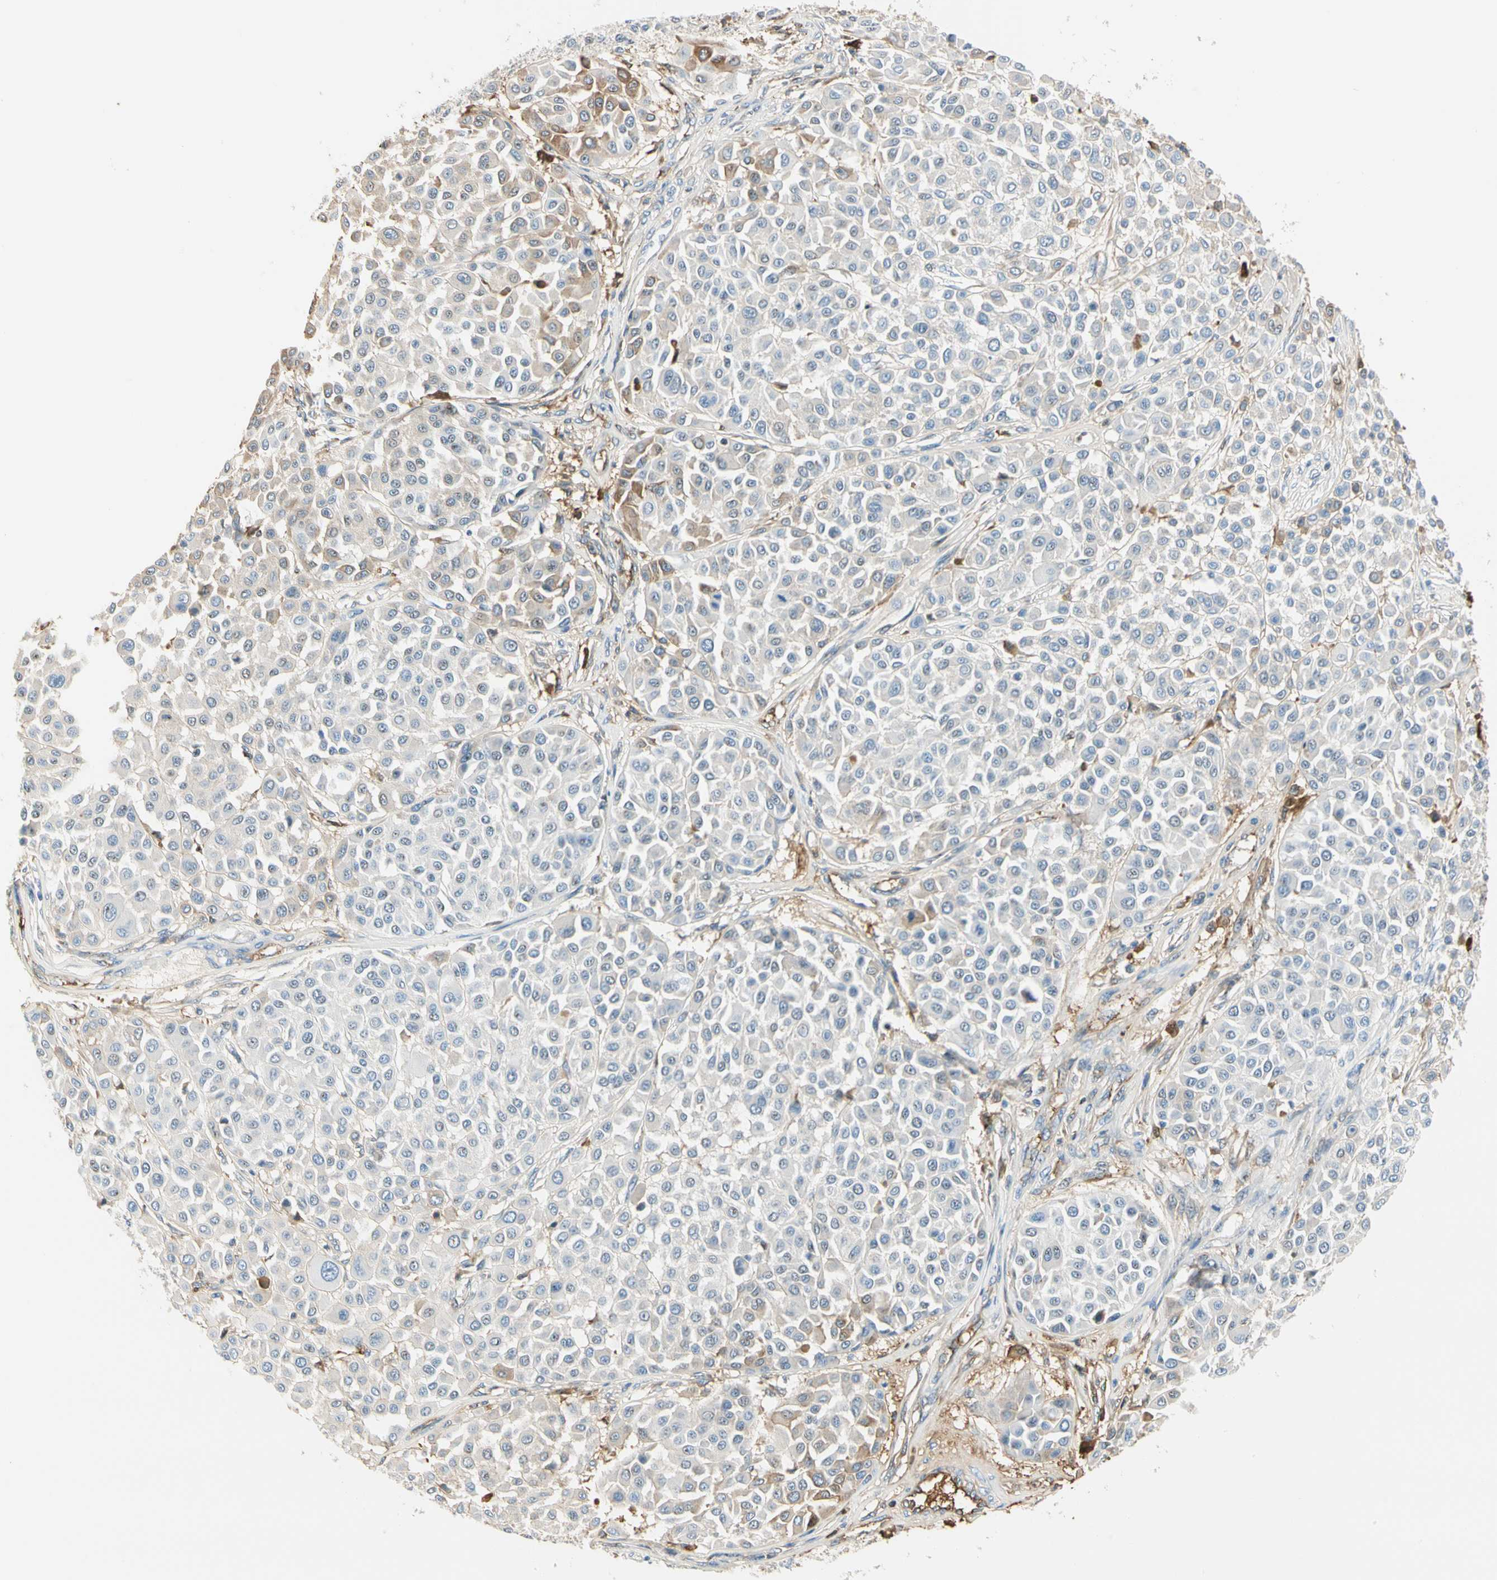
{"staining": {"intensity": "moderate", "quantity": "25%-75%", "location": "cytoplasmic/membranous"}, "tissue": "melanoma", "cell_type": "Tumor cells", "image_type": "cancer", "snomed": [{"axis": "morphology", "description": "Malignant melanoma, Metastatic site"}, {"axis": "topography", "description": "Soft tissue"}], "caption": "Malignant melanoma (metastatic site) stained with a brown dye displays moderate cytoplasmic/membranous positive positivity in approximately 25%-75% of tumor cells.", "gene": "LAMB3", "patient": {"sex": "male", "age": 41}}